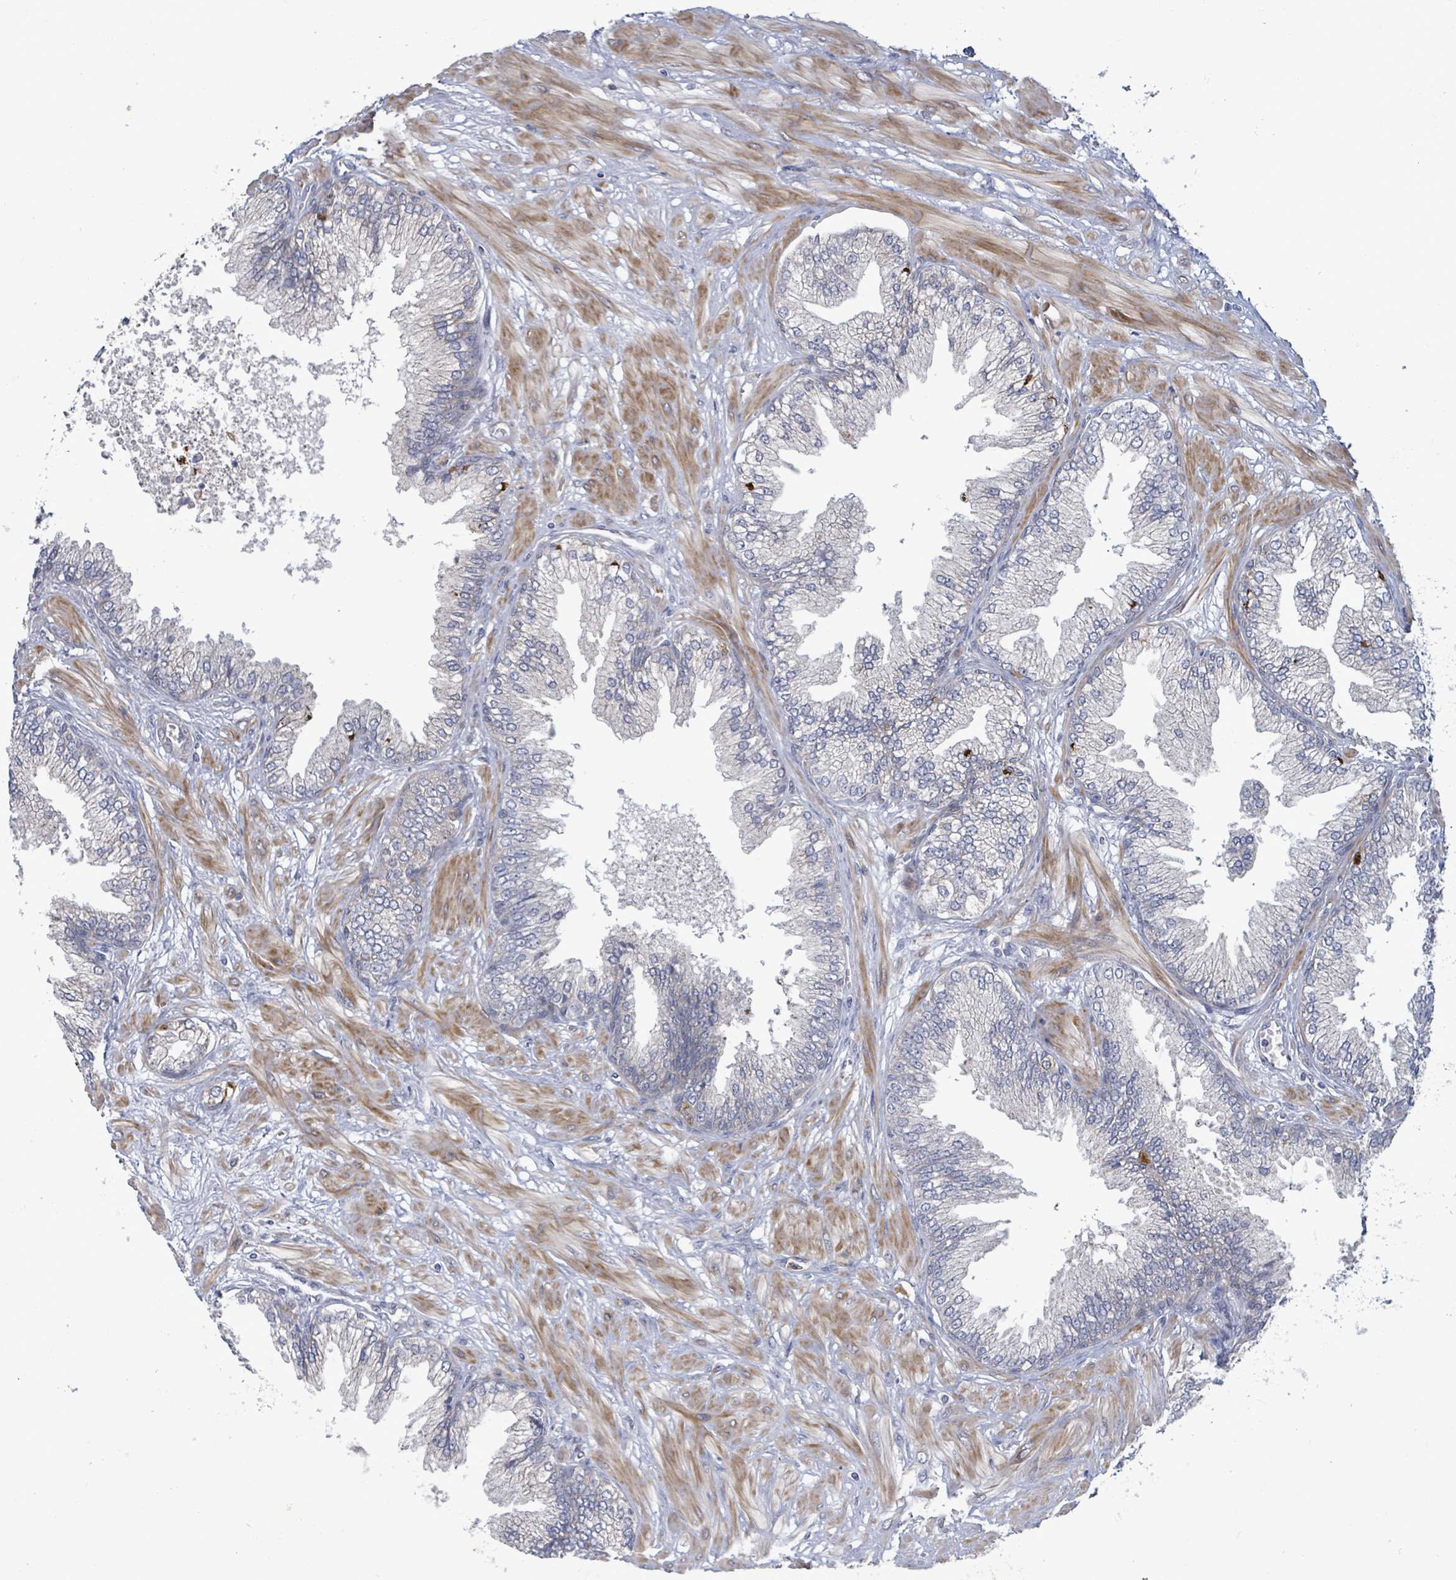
{"staining": {"intensity": "negative", "quantity": "none", "location": "none"}, "tissue": "prostate cancer", "cell_type": "Tumor cells", "image_type": "cancer", "snomed": [{"axis": "morphology", "description": "Adenocarcinoma, Low grade"}, {"axis": "topography", "description": "Prostate"}], "caption": "Adenocarcinoma (low-grade) (prostate) was stained to show a protein in brown. There is no significant expression in tumor cells. (Brightfield microscopy of DAB (3,3'-diaminobenzidine) immunohistochemistry at high magnification).", "gene": "SLIT3", "patient": {"sex": "male", "age": 55}}